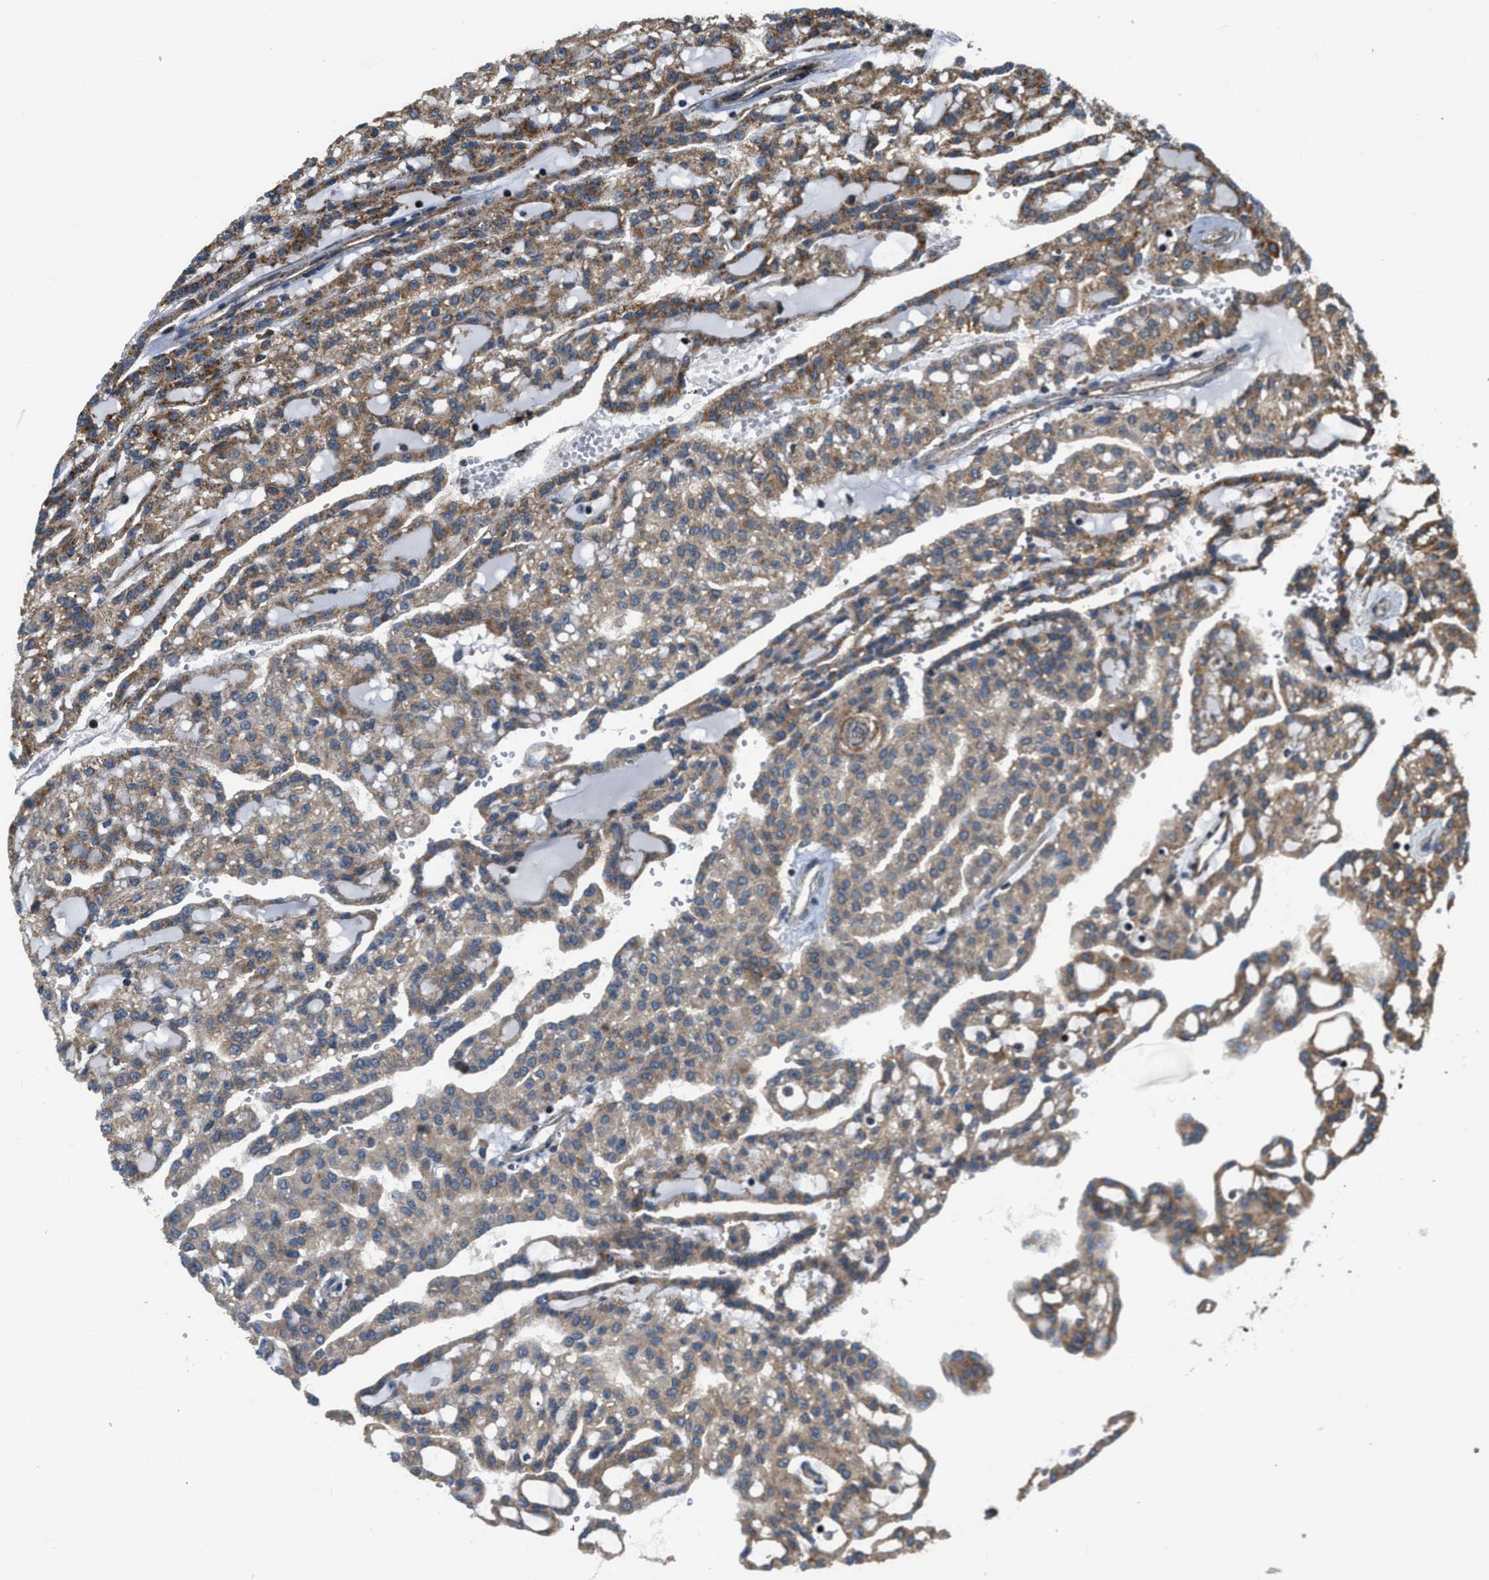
{"staining": {"intensity": "moderate", "quantity": ">75%", "location": "cytoplasmic/membranous"}, "tissue": "renal cancer", "cell_type": "Tumor cells", "image_type": "cancer", "snomed": [{"axis": "morphology", "description": "Adenocarcinoma, NOS"}, {"axis": "topography", "description": "Kidney"}], "caption": "Renal cancer (adenocarcinoma) stained with a protein marker reveals moderate staining in tumor cells.", "gene": "GSDME", "patient": {"sex": "male", "age": 63}}